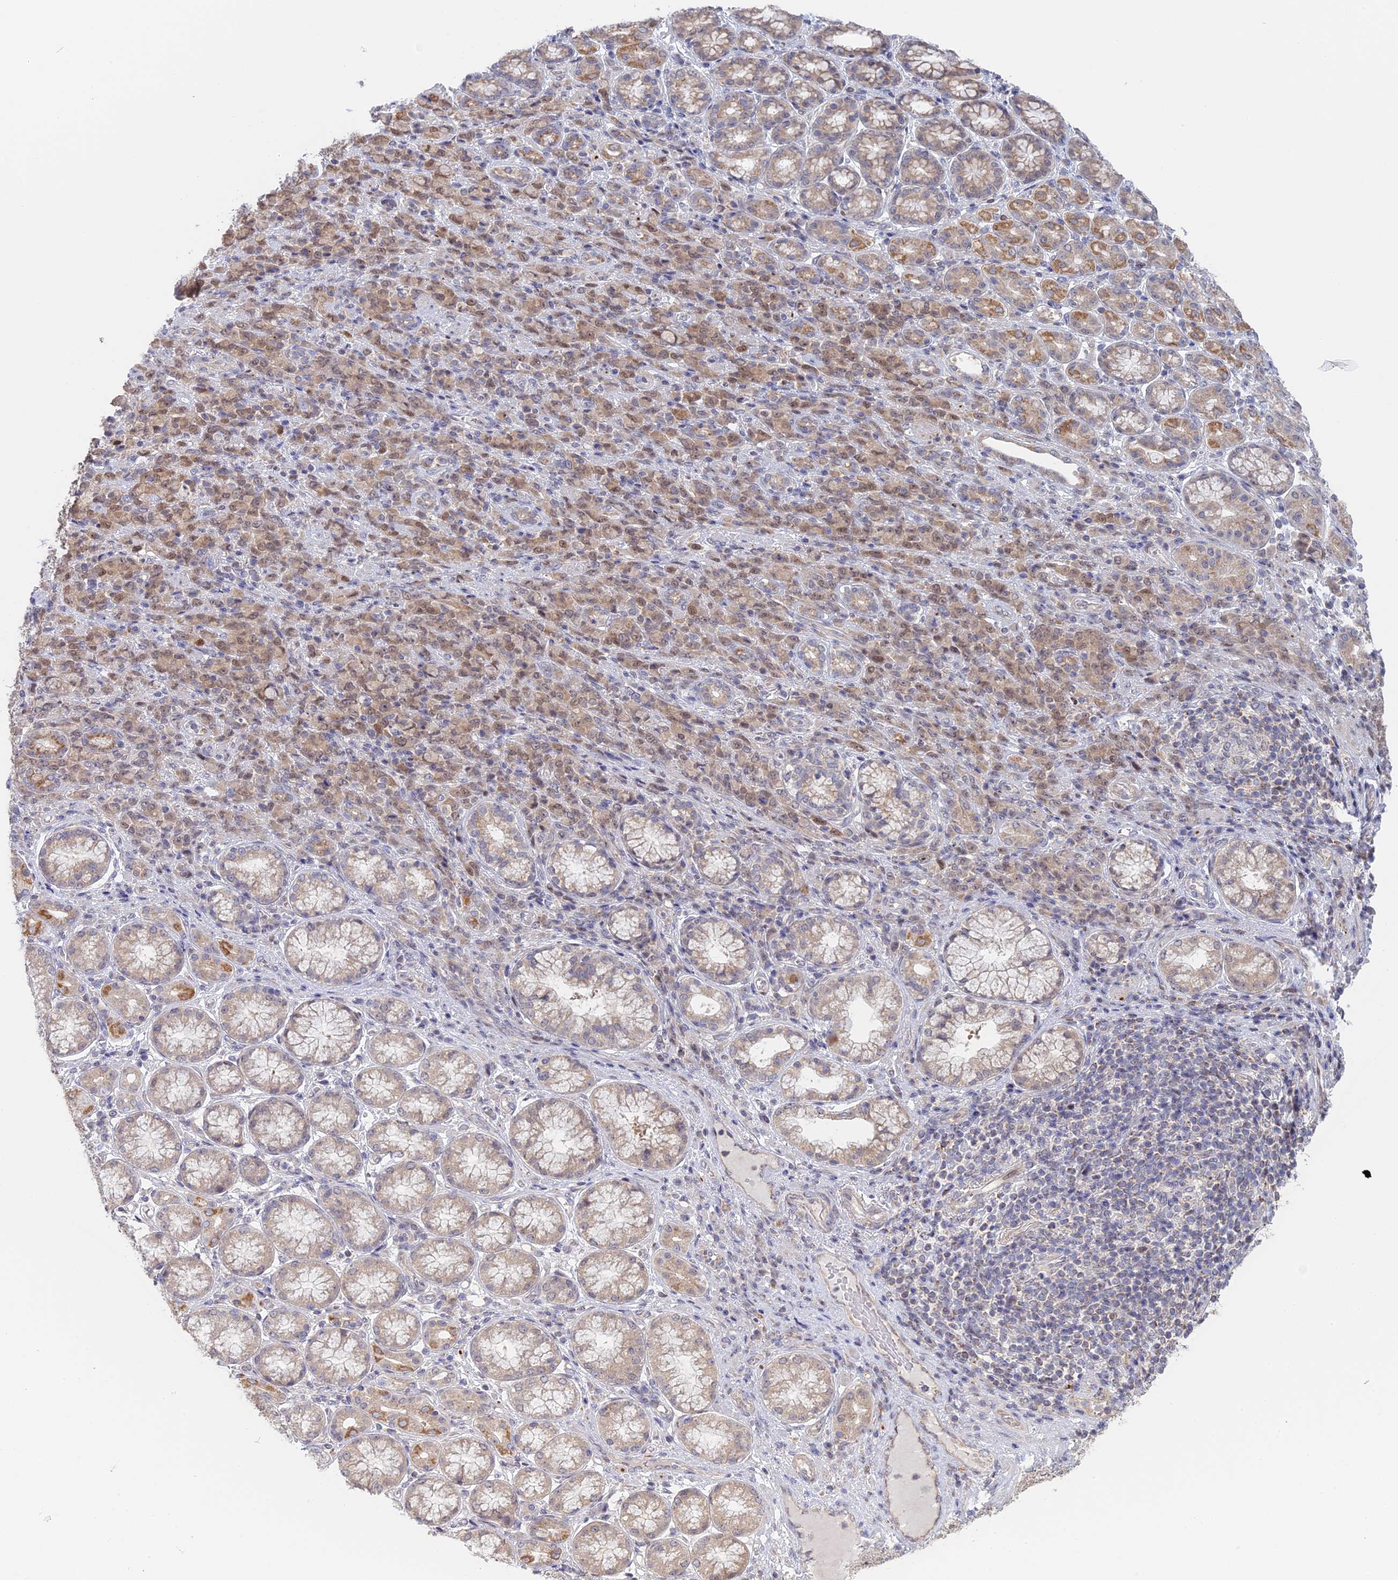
{"staining": {"intensity": "moderate", "quantity": ">75%", "location": "cytoplasmic/membranous,nuclear"}, "tissue": "stomach cancer", "cell_type": "Tumor cells", "image_type": "cancer", "snomed": [{"axis": "morphology", "description": "Adenocarcinoma, NOS"}, {"axis": "topography", "description": "Stomach"}], "caption": "Moderate cytoplasmic/membranous and nuclear protein expression is appreciated in approximately >75% of tumor cells in stomach cancer.", "gene": "GSKIP", "patient": {"sex": "female", "age": 79}}